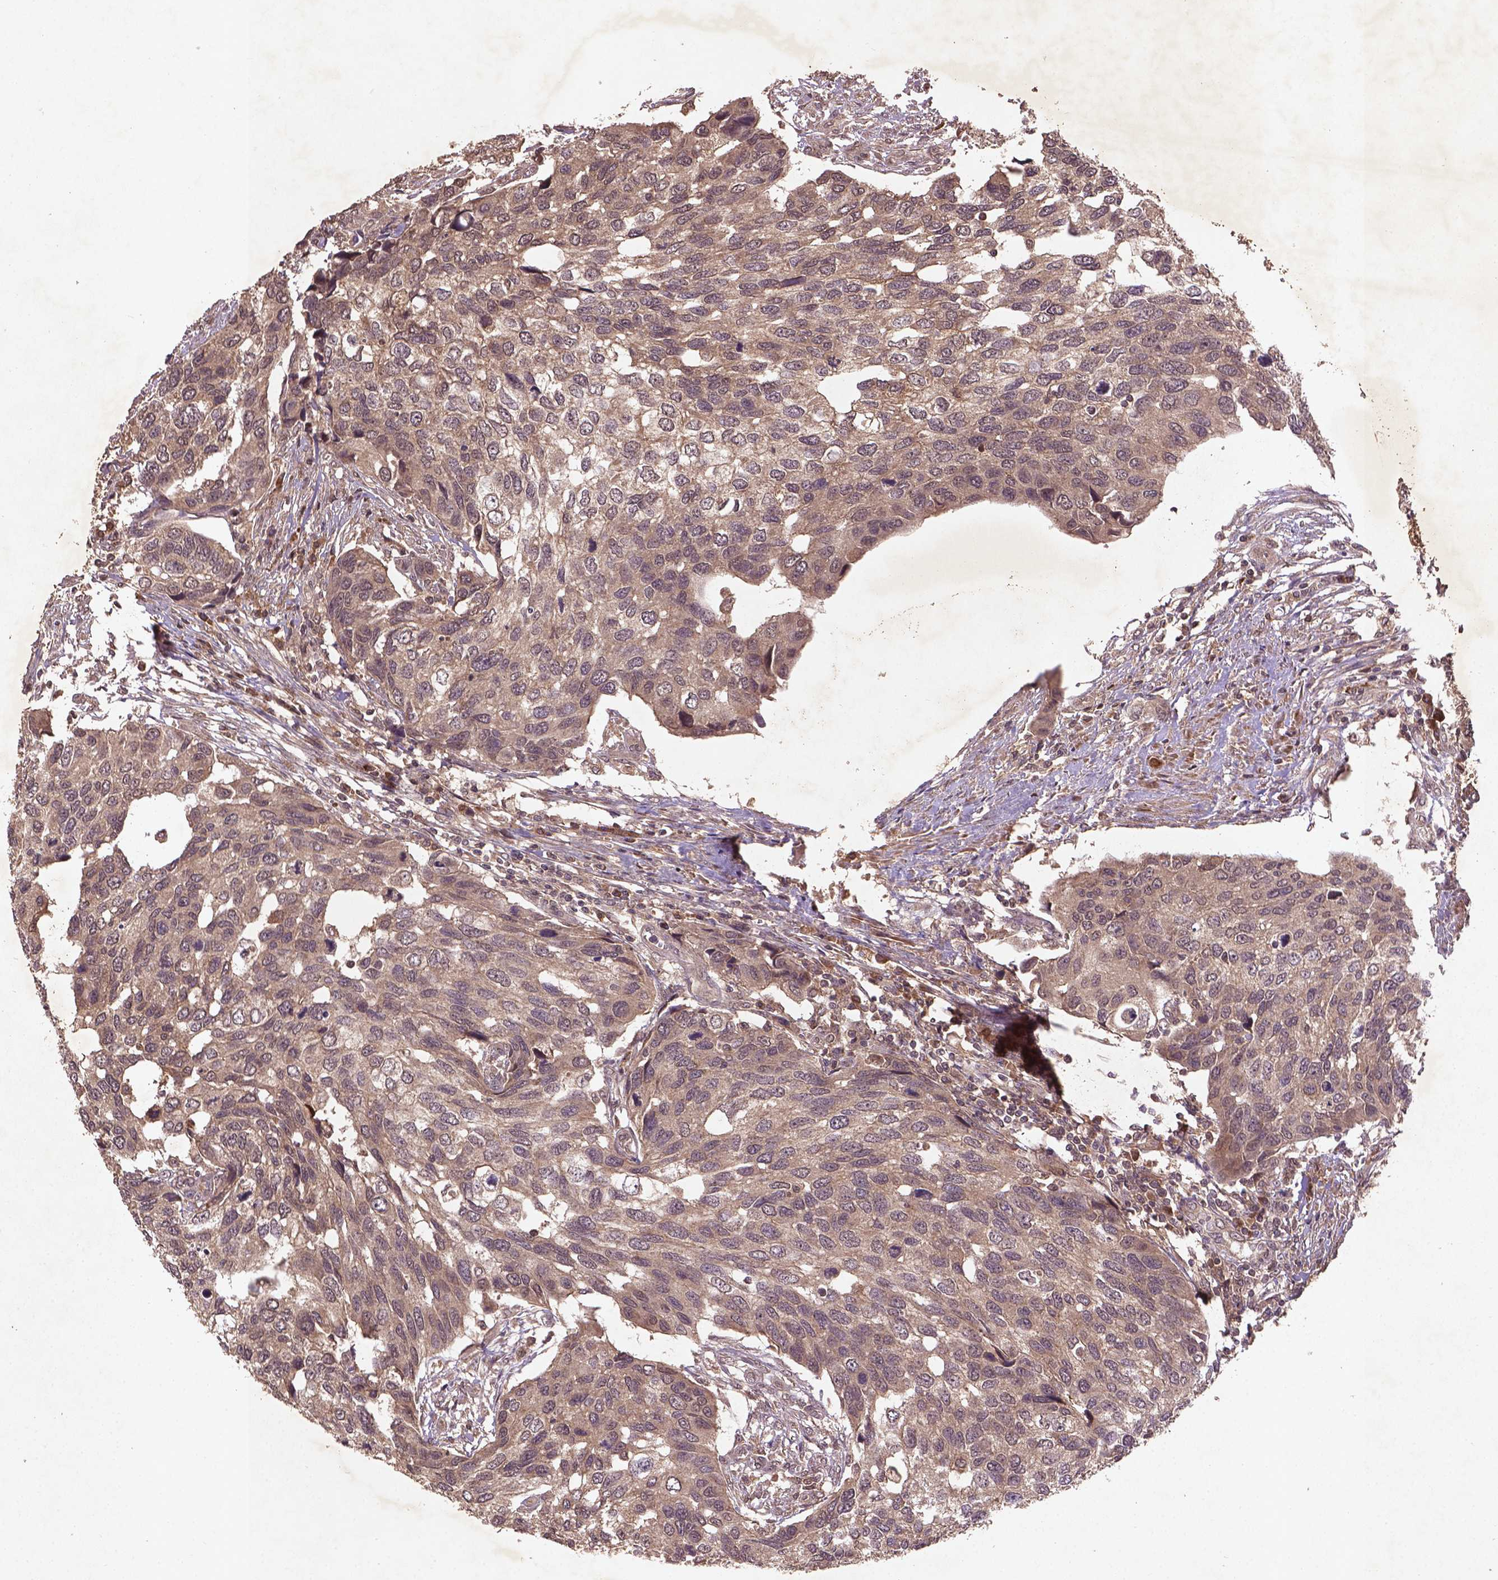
{"staining": {"intensity": "weak", "quantity": ">75%", "location": "cytoplasmic/membranous"}, "tissue": "urothelial cancer", "cell_type": "Tumor cells", "image_type": "cancer", "snomed": [{"axis": "morphology", "description": "Urothelial carcinoma, High grade"}, {"axis": "topography", "description": "Urinary bladder"}], "caption": "Protein analysis of urothelial carcinoma (high-grade) tissue exhibits weak cytoplasmic/membranous staining in approximately >75% of tumor cells. Nuclei are stained in blue.", "gene": "NIPAL2", "patient": {"sex": "male", "age": 60}}